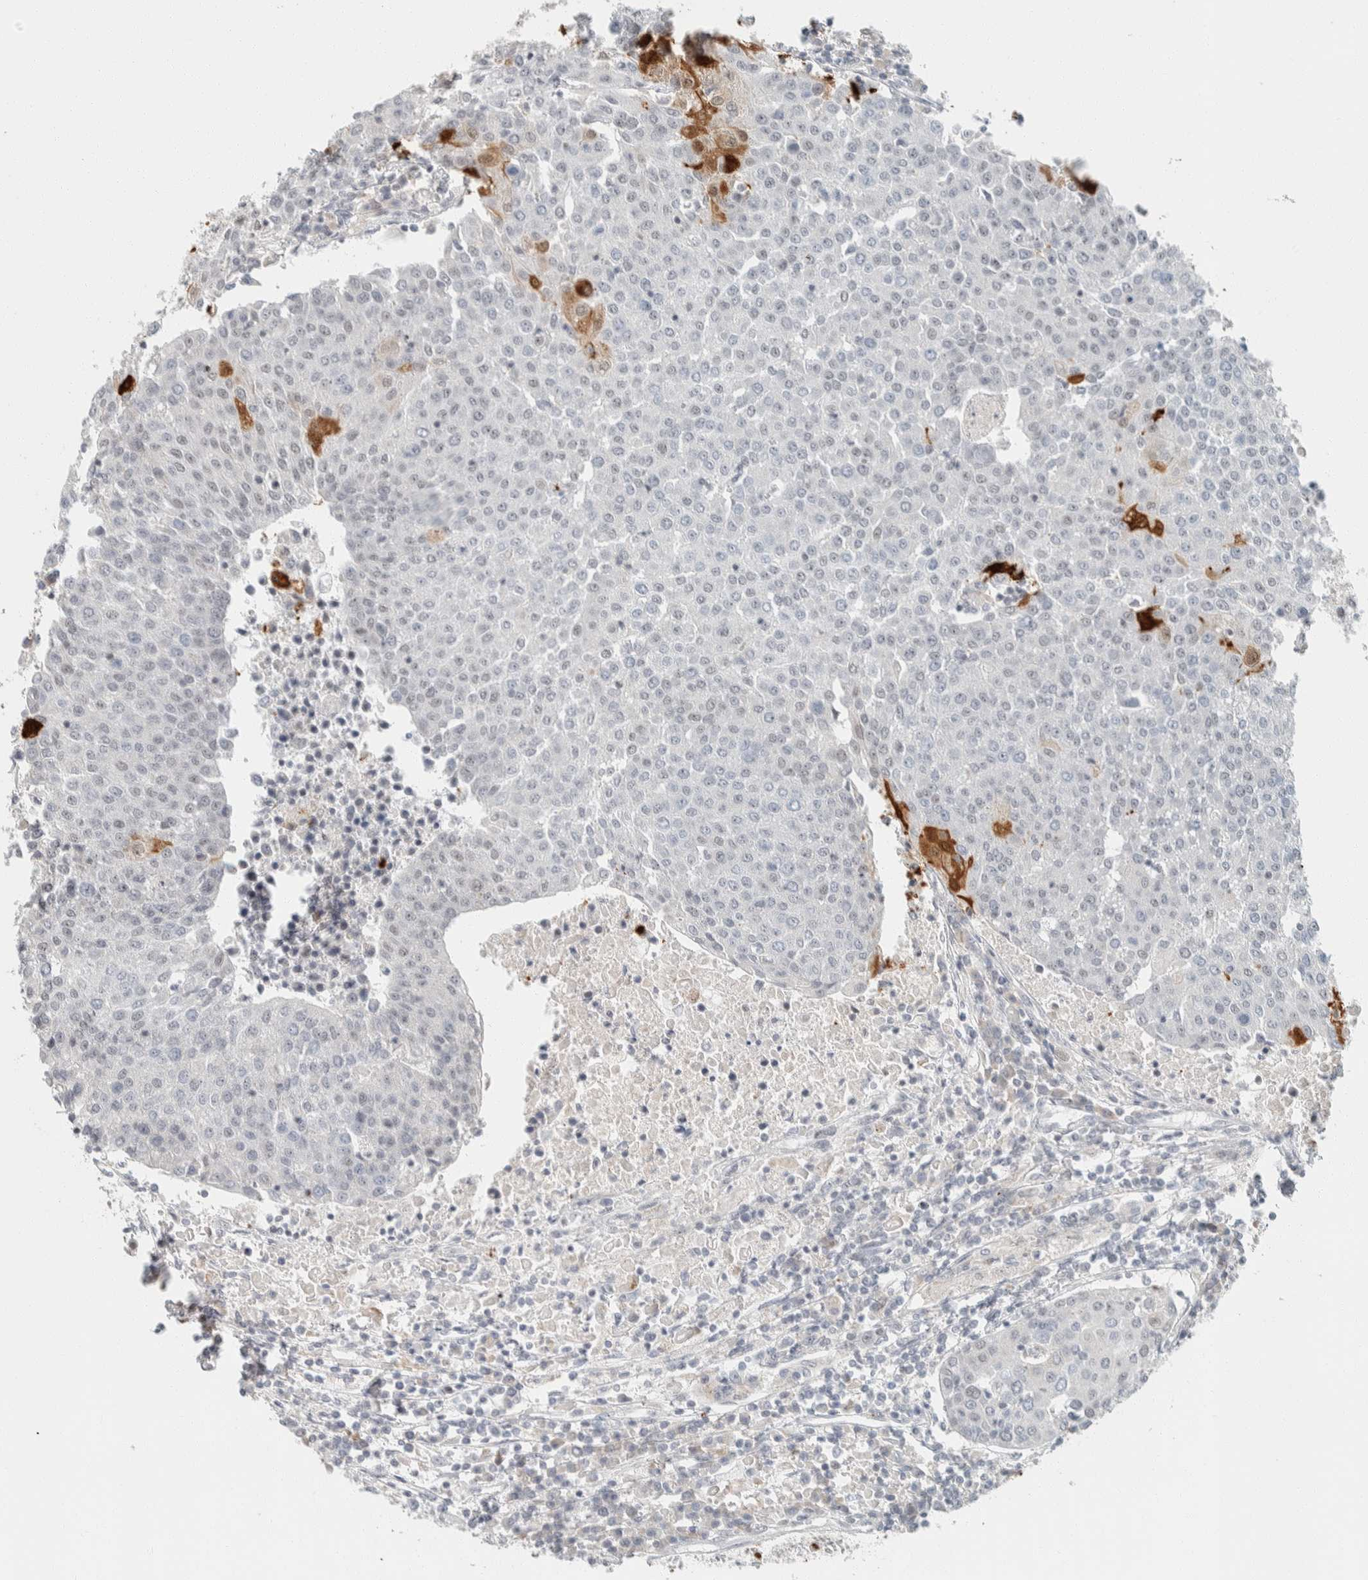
{"staining": {"intensity": "negative", "quantity": "none", "location": "none"}, "tissue": "urothelial cancer", "cell_type": "Tumor cells", "image_type": "cancer", "snomed": [{"axis": "morphology", "description": "Urothelial carcinoma, High grade"}, {"axis": "topography", "description": "Urinary bladder"}], "caption": "A high-resolution image shows immunohistochemistry (IHC) staining of urothelial cancer, which exhibits no significant expression in tumor cells. (Stains: DAB IHC with hematoxylin counter stain, Microscopy: brightfield microscopy at high magnification).", "gene": "ZBTB2", "patient": {"sex": "female", "age": 85}}